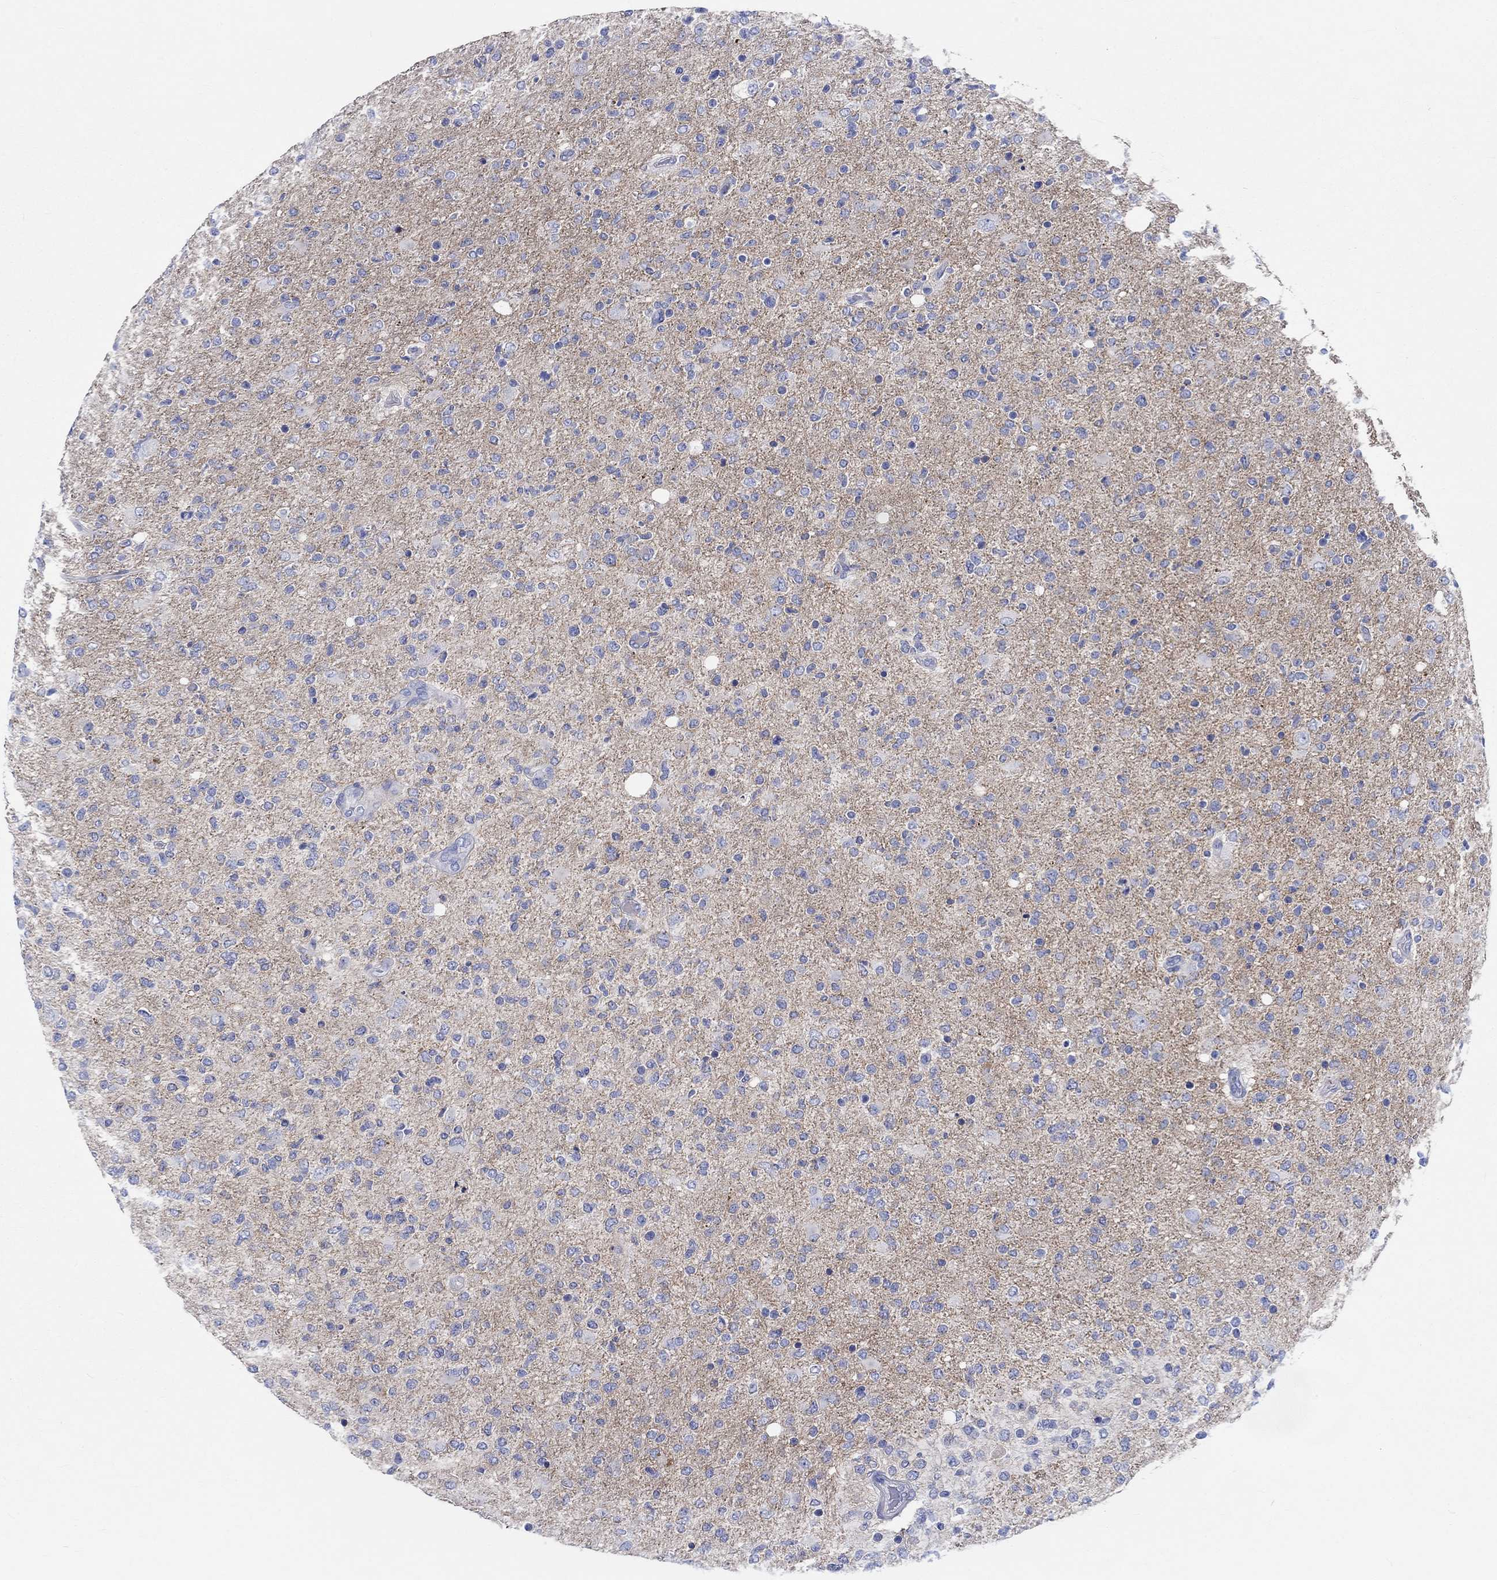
{"staining": {"intensity": "negative", "quantity": "none", "location": "none"}, "tissue": "glioma", "cell_type": "Tumor cells", "image_type": "cancer", "snomed": [{"axis": "morphology", "description": "Glioma, malignant, High grade"}, {"axis": "topography", "description": "Cerebral cortex"}], "caption": "Micrograph shows no significant protein positivity in tumor cells of malignant glioma (high-grade). The staining is performed using DAB (3,3'-diaminobenzidine) brown chromogen with nuclei counter-stained in using hematoxylin.", "gene": "SHISA4", "patient": {"sex": "male", "age": 70}}